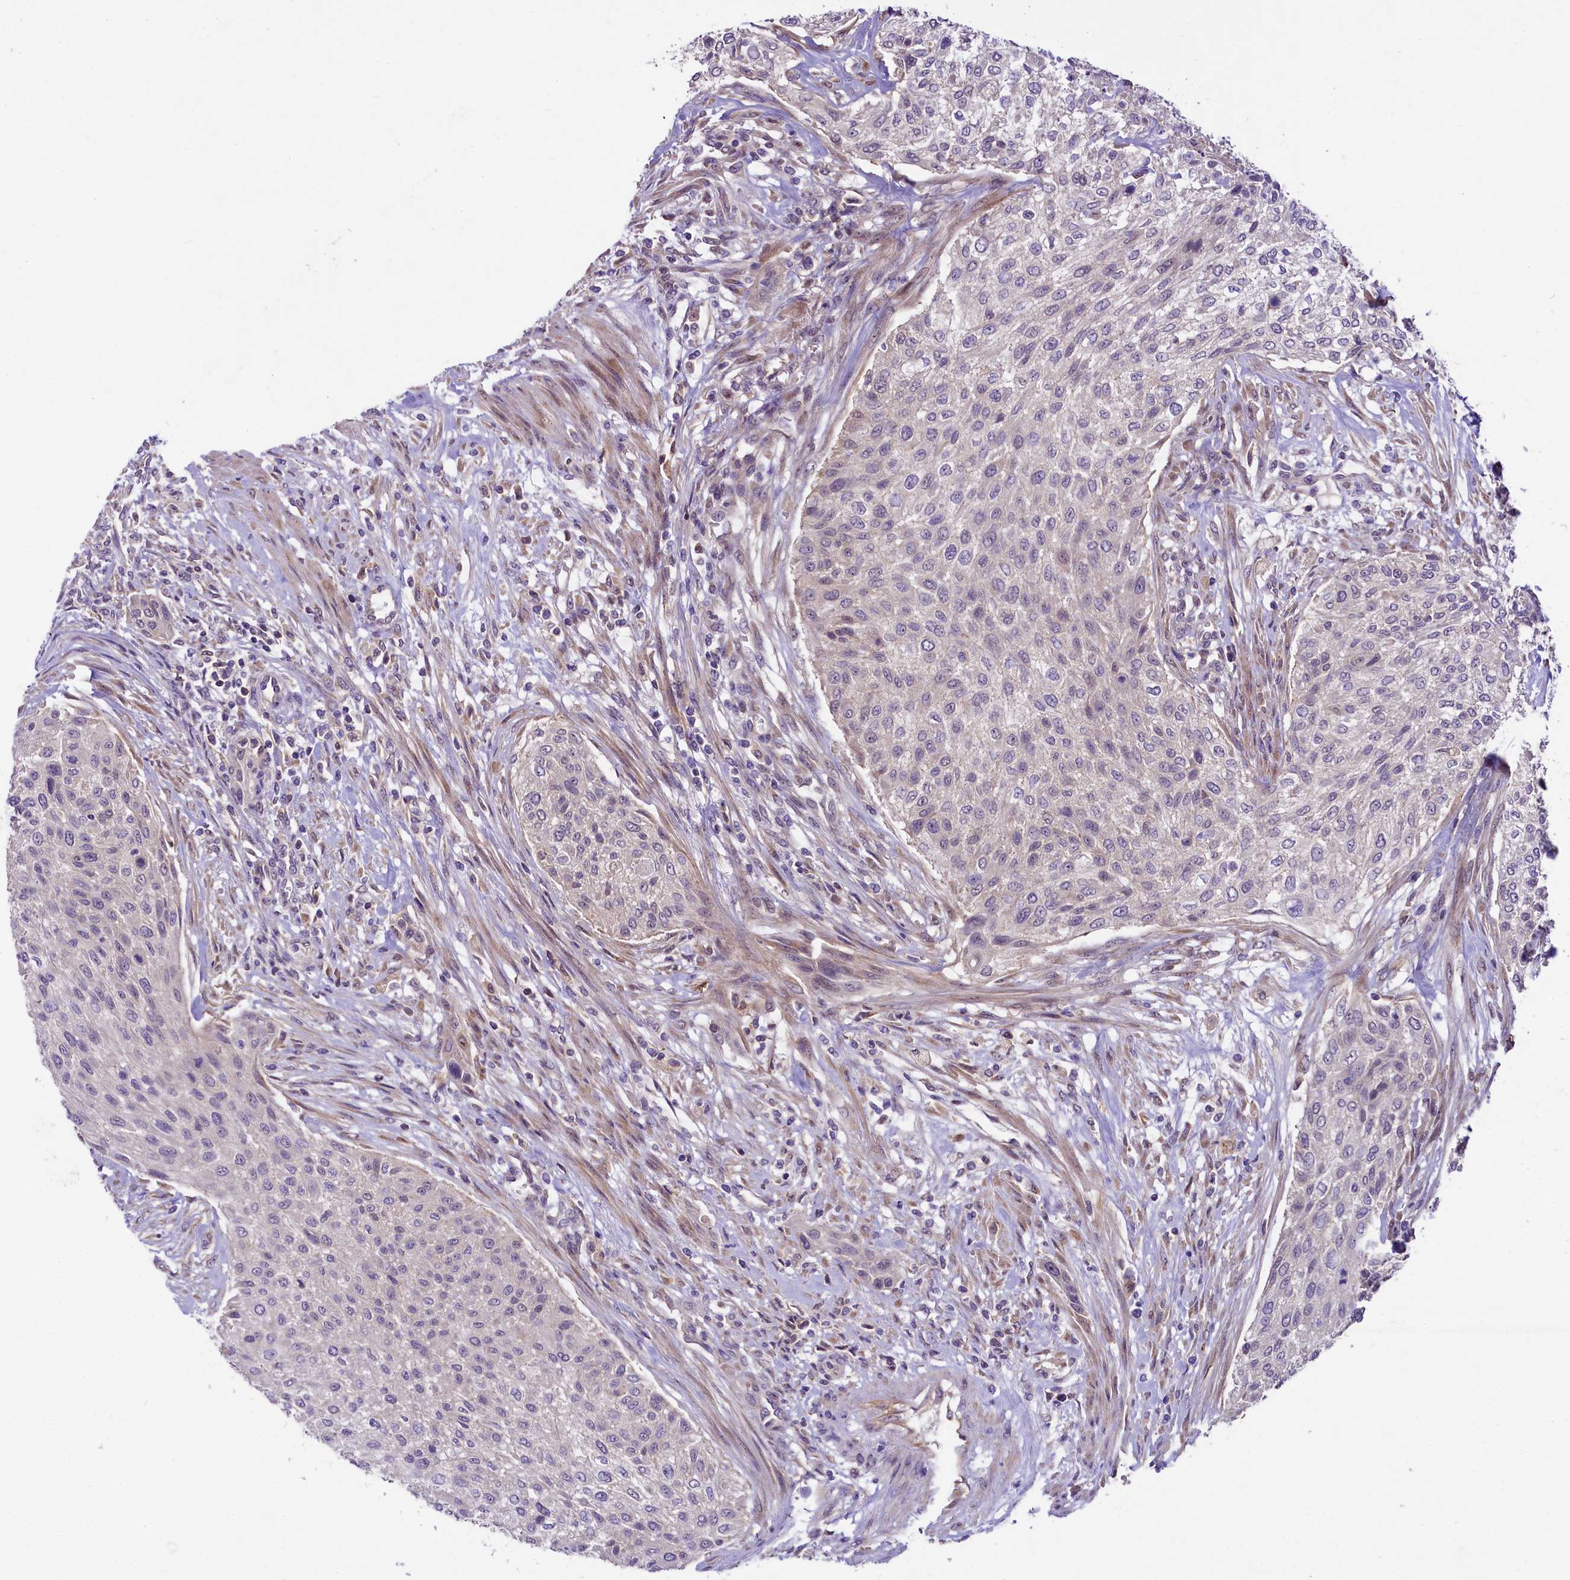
{"staining": {"intensity": "negative", "quantity": "none", "location": "none"}, "tissue": "urothelial cancer", "cell_type": "Tumor cells", "image_type": "cancer", "snomed": [{"axis": "morphology", "description": "Normal tissue, NOS"}, {"axis": "morphology", "description": "Urothelial carcinoma, NOS"}, {"axis": "topography", "description": "Urinary bladder"}, {"axis": "topography", "description": "Peripheral nerve tissue"}], "caption": "Human transitional cell carcinoma stained for a protein using immunohistochemistry displays no positivity in tumor cells.", "gene": "UBXN6", "patient": {"sex": "male", "age": 35}}